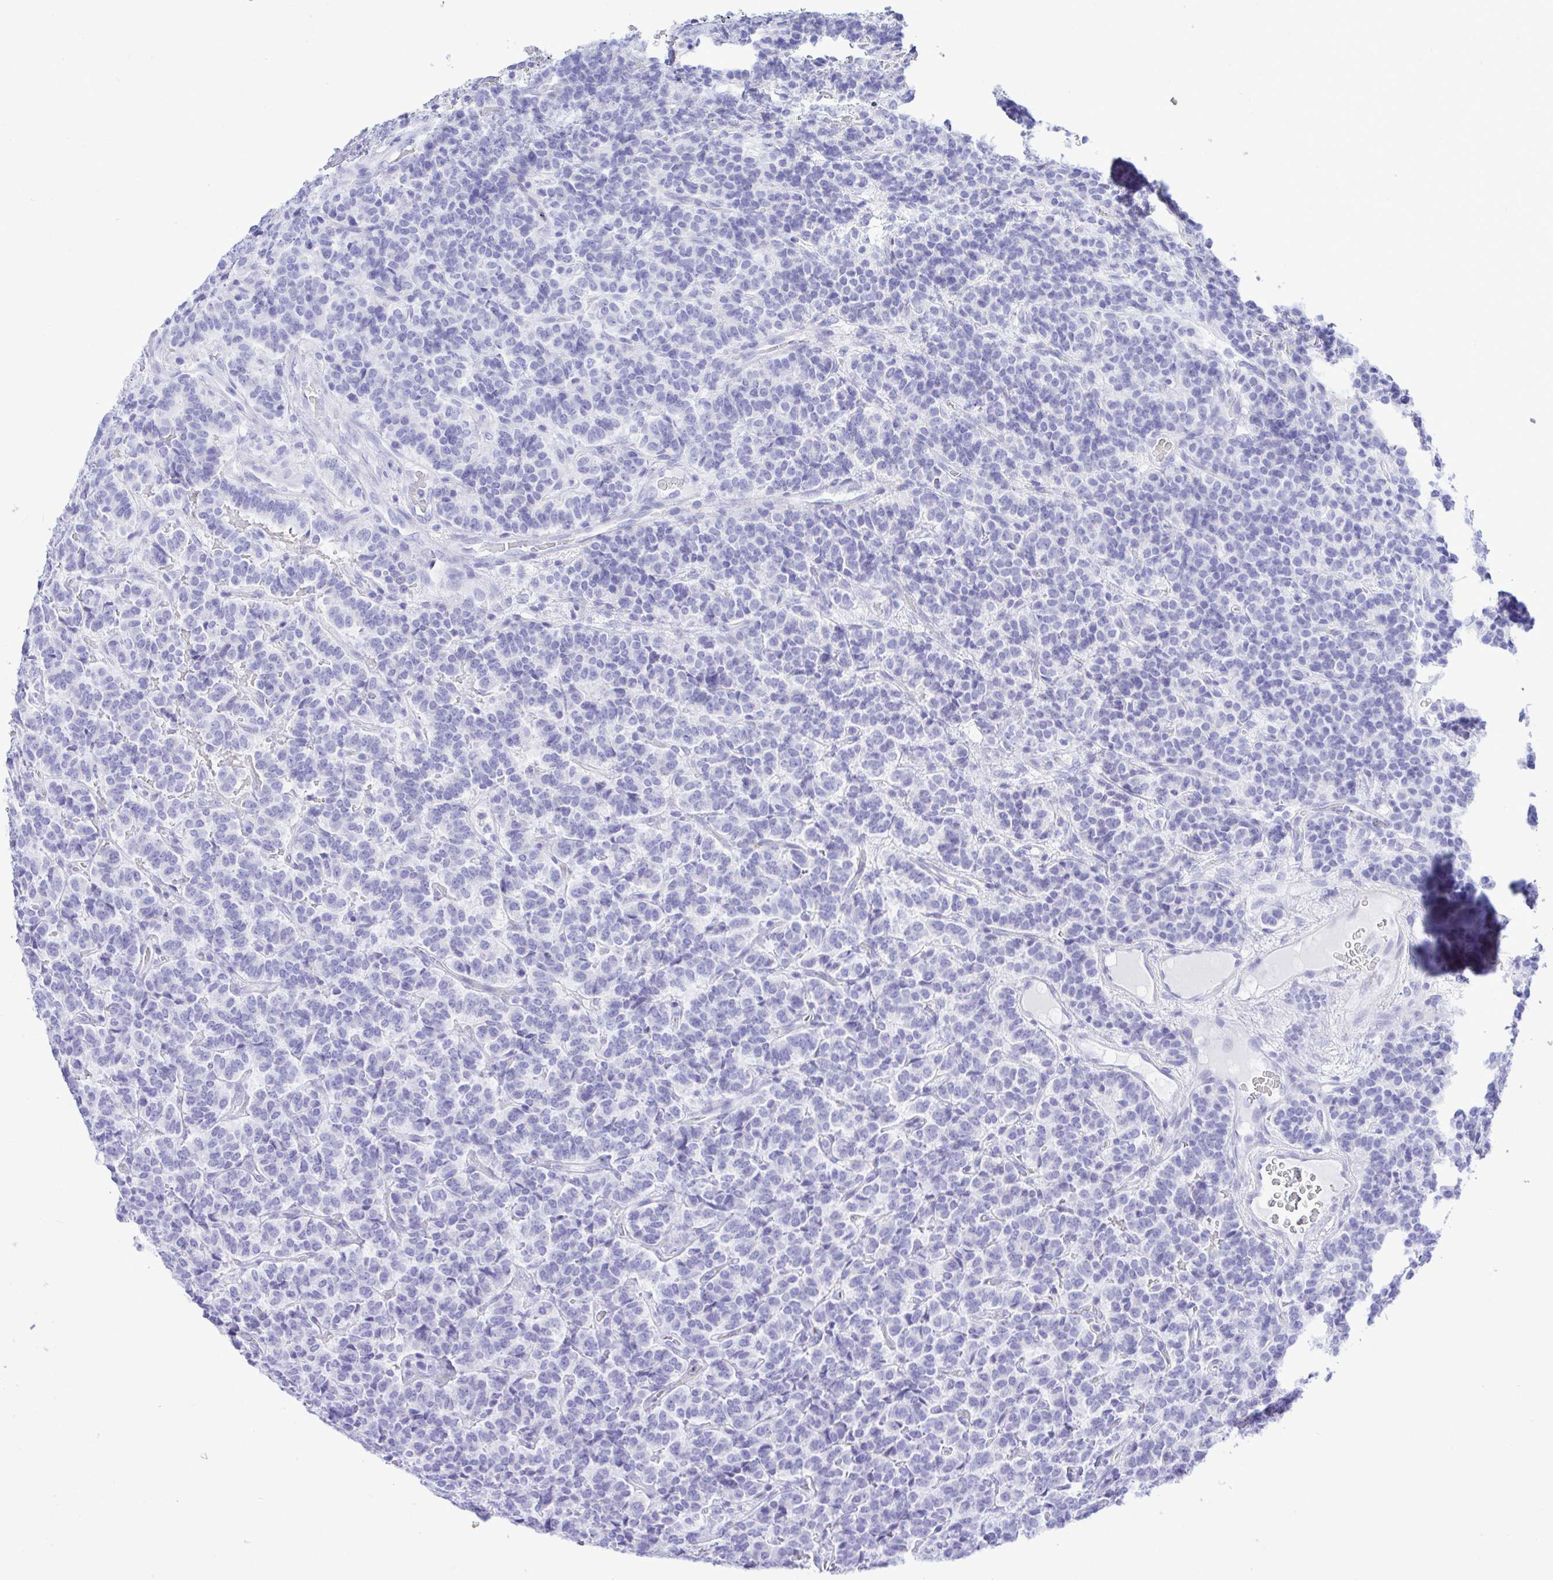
{"staining": {"intensity": "negative", "quantity": "none", "location": "none"}, "tissue": "carcinoid", "cell_type": "Tumor cells", "image_type": "cancer", "snomed": [{"axis": "morphology", "description": "Carcinoid, malignant, NOS"}, {"axis": "topography", "description": "Pancreas"}], "caption": "There is no significant expression in tumor cells of carcinoid.", "gene": "SELENOV", "patient": {"sex": "male", "age": 36}}